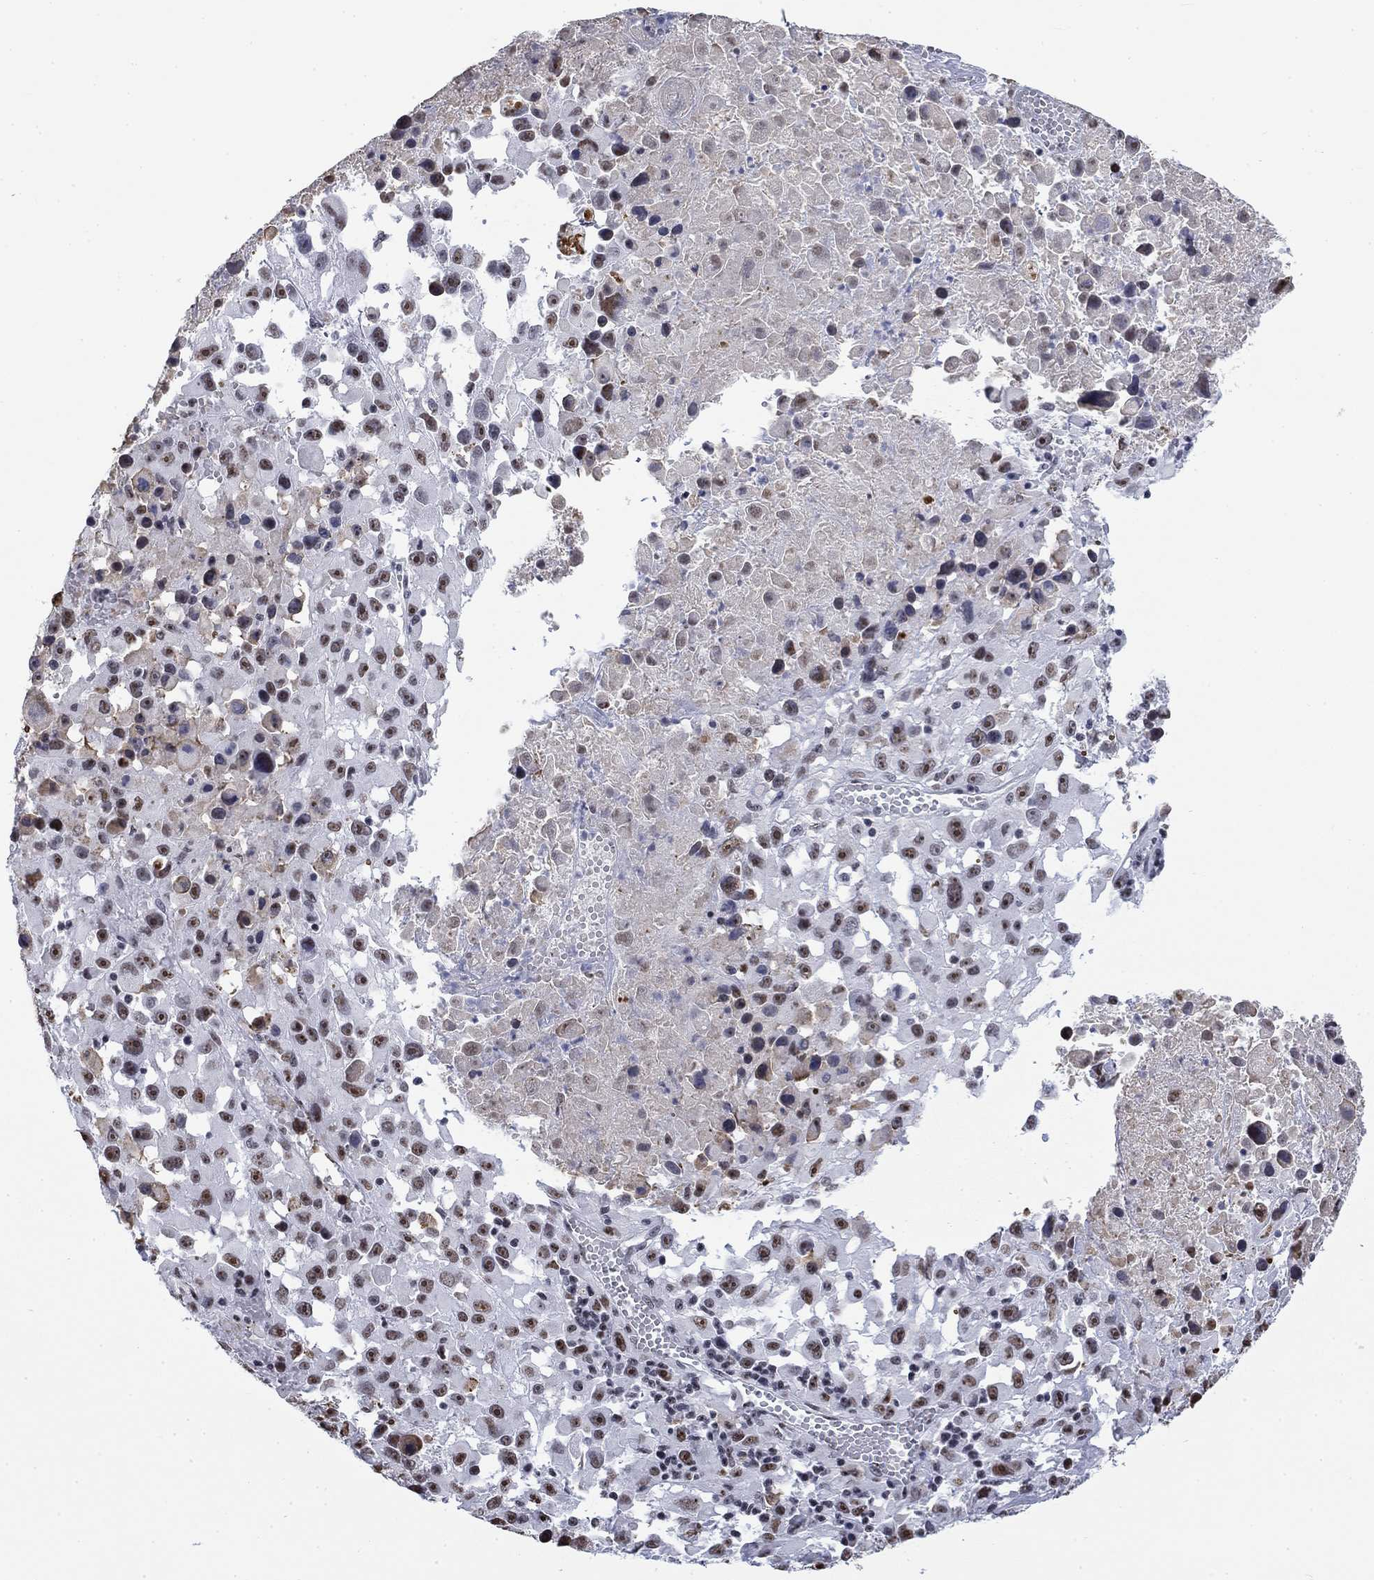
{"staining": {"intensity": "moderate", "quantity": "25%-75%", "location": "nuclear"}, "tissue": "melanoma", "cell_type": "Tumor cells", "image_type": "cancer", "snomed": [{"axis": "morphology", "description": "Malignant melanoma, Metastatic site"}, {"axis": "topography", "description": "Lymph node"}], "caption": "Immunohistochemical staining of malignant melanoma (metastatic site) shows moderate nuclear protein positivity in approximately 25%-75% of tumor cells.", "gene": "CSRNP3", "patient": {"sex": "male", "age": 50}}